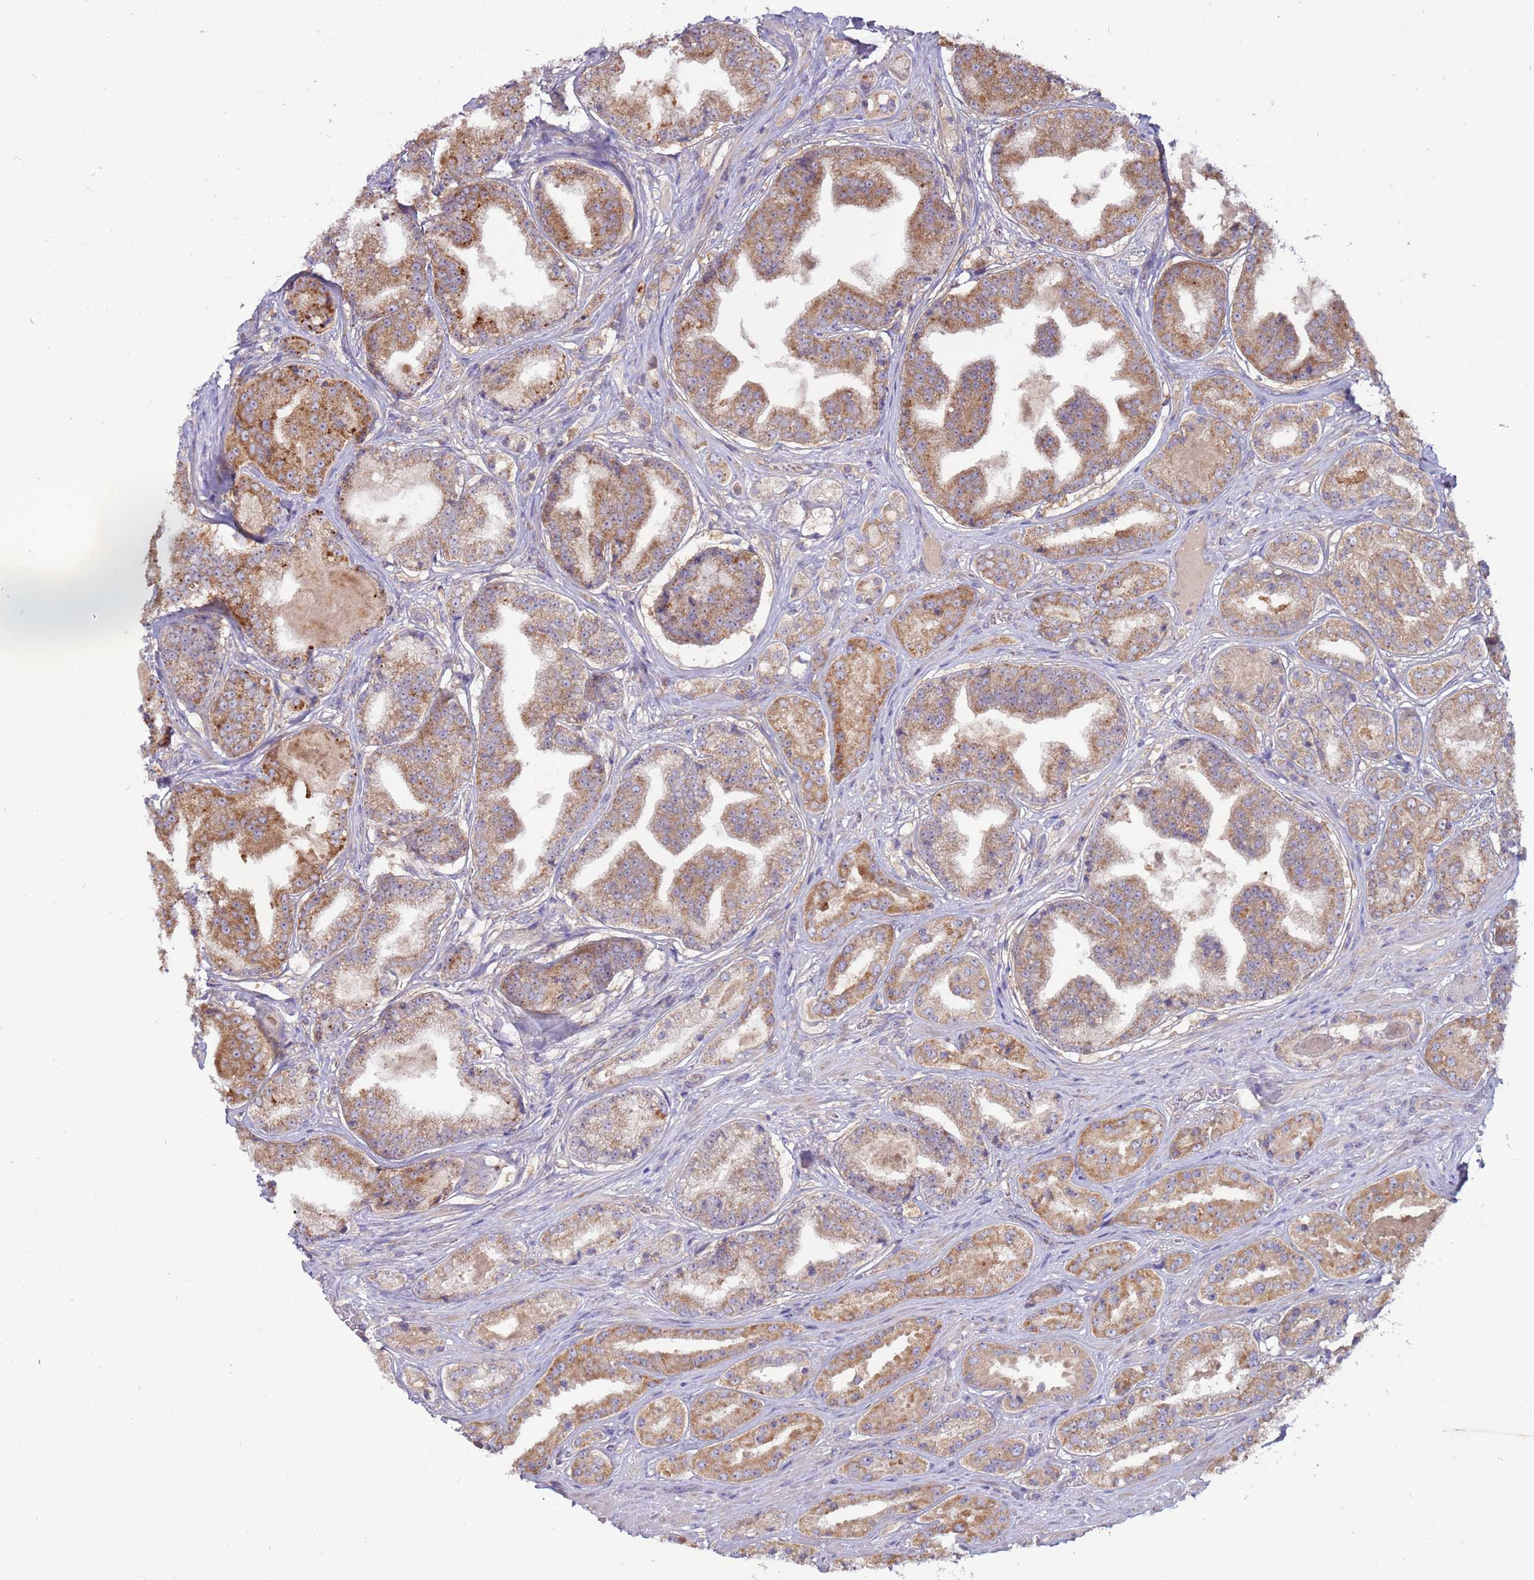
{"staining": {"intensity": "moderate", "quantity": ">75%", "location": "cytoplasmic/membranous"}, "tissue": "prostate cancer", "cell_type": "Tumor cells", "image_type": "cancer", "snomed": [{"axis": "morphology", "description": "Adenocarcinoma, High grade"}, {"axis": "topography", "description": "Prostate"}], "caption": "Immunohistochemistry (DAB) staining of human adenocarcinoma (high-grade) (prostate) shows moderate cytoplasmic/membranous protein staining in about >75% of tumor cells. The staining was performed using DAB (3,3'-diaminobenzidine), with brown indicating positive protein expression. Nuclei are stained blue with hematoxylin.", "gene": "UQCRQ", "patient": {"sex": "male", "age": 63}}